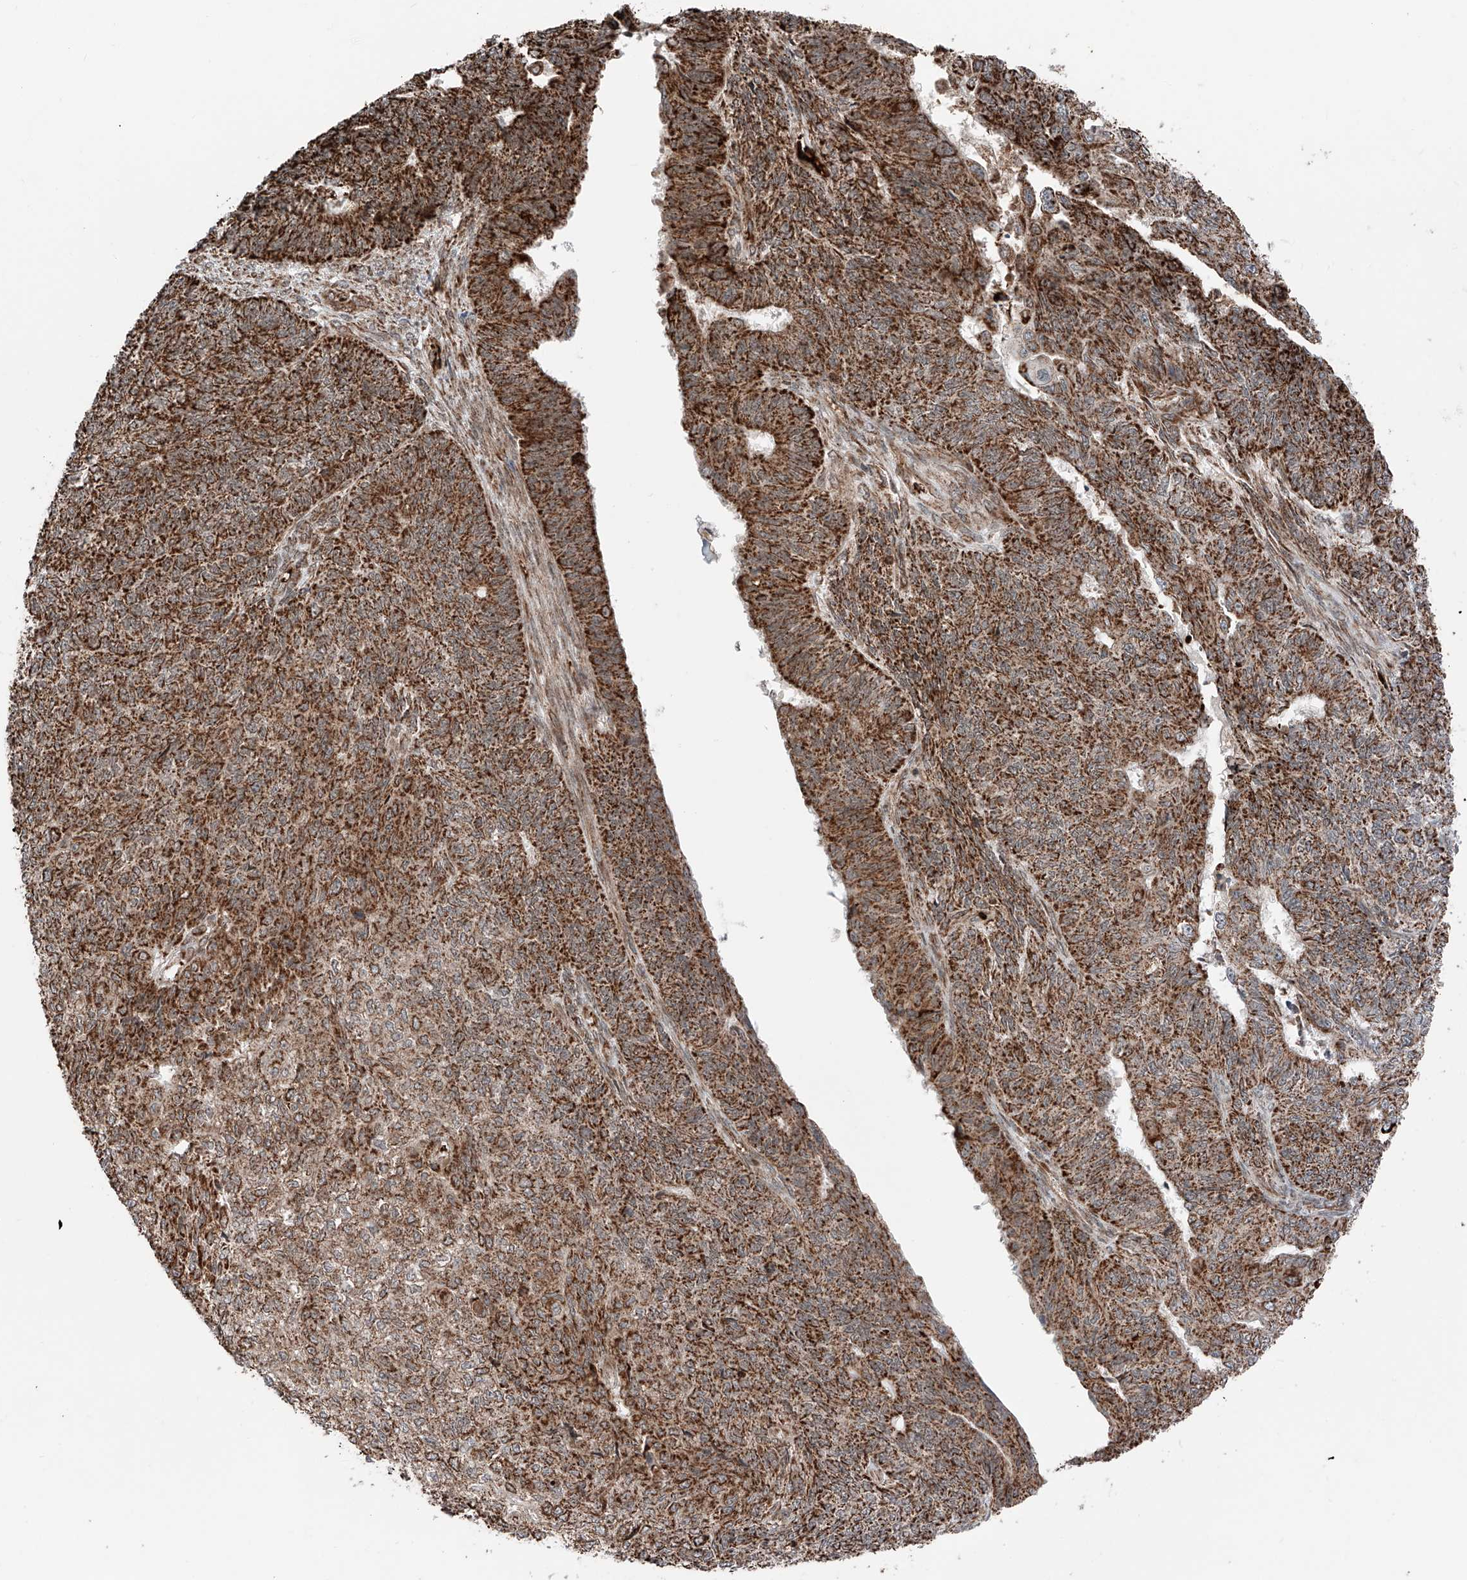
{"staining": {"intensity": "strong", "quantity": ">75%", "location": "cytoplasmic/membranous"}, "tissue": "endometrial cancer", "cell_type": "Tumor cells", "image_type": "cancer", "snomed": [{"axis": "morphology", "description": "Adenocarcinoma, NOS"}, {"axis": "topography", "description": "Endometrium"}], "caption": "Brown immunohistochemical staining in human endometrial adenocarcinoma exhibits strong cytoplasmic/membranous staining in about >75% of tumor cells.", "gene": "ZSCAN29", "patient": {"sex": "female", "age": 32}}